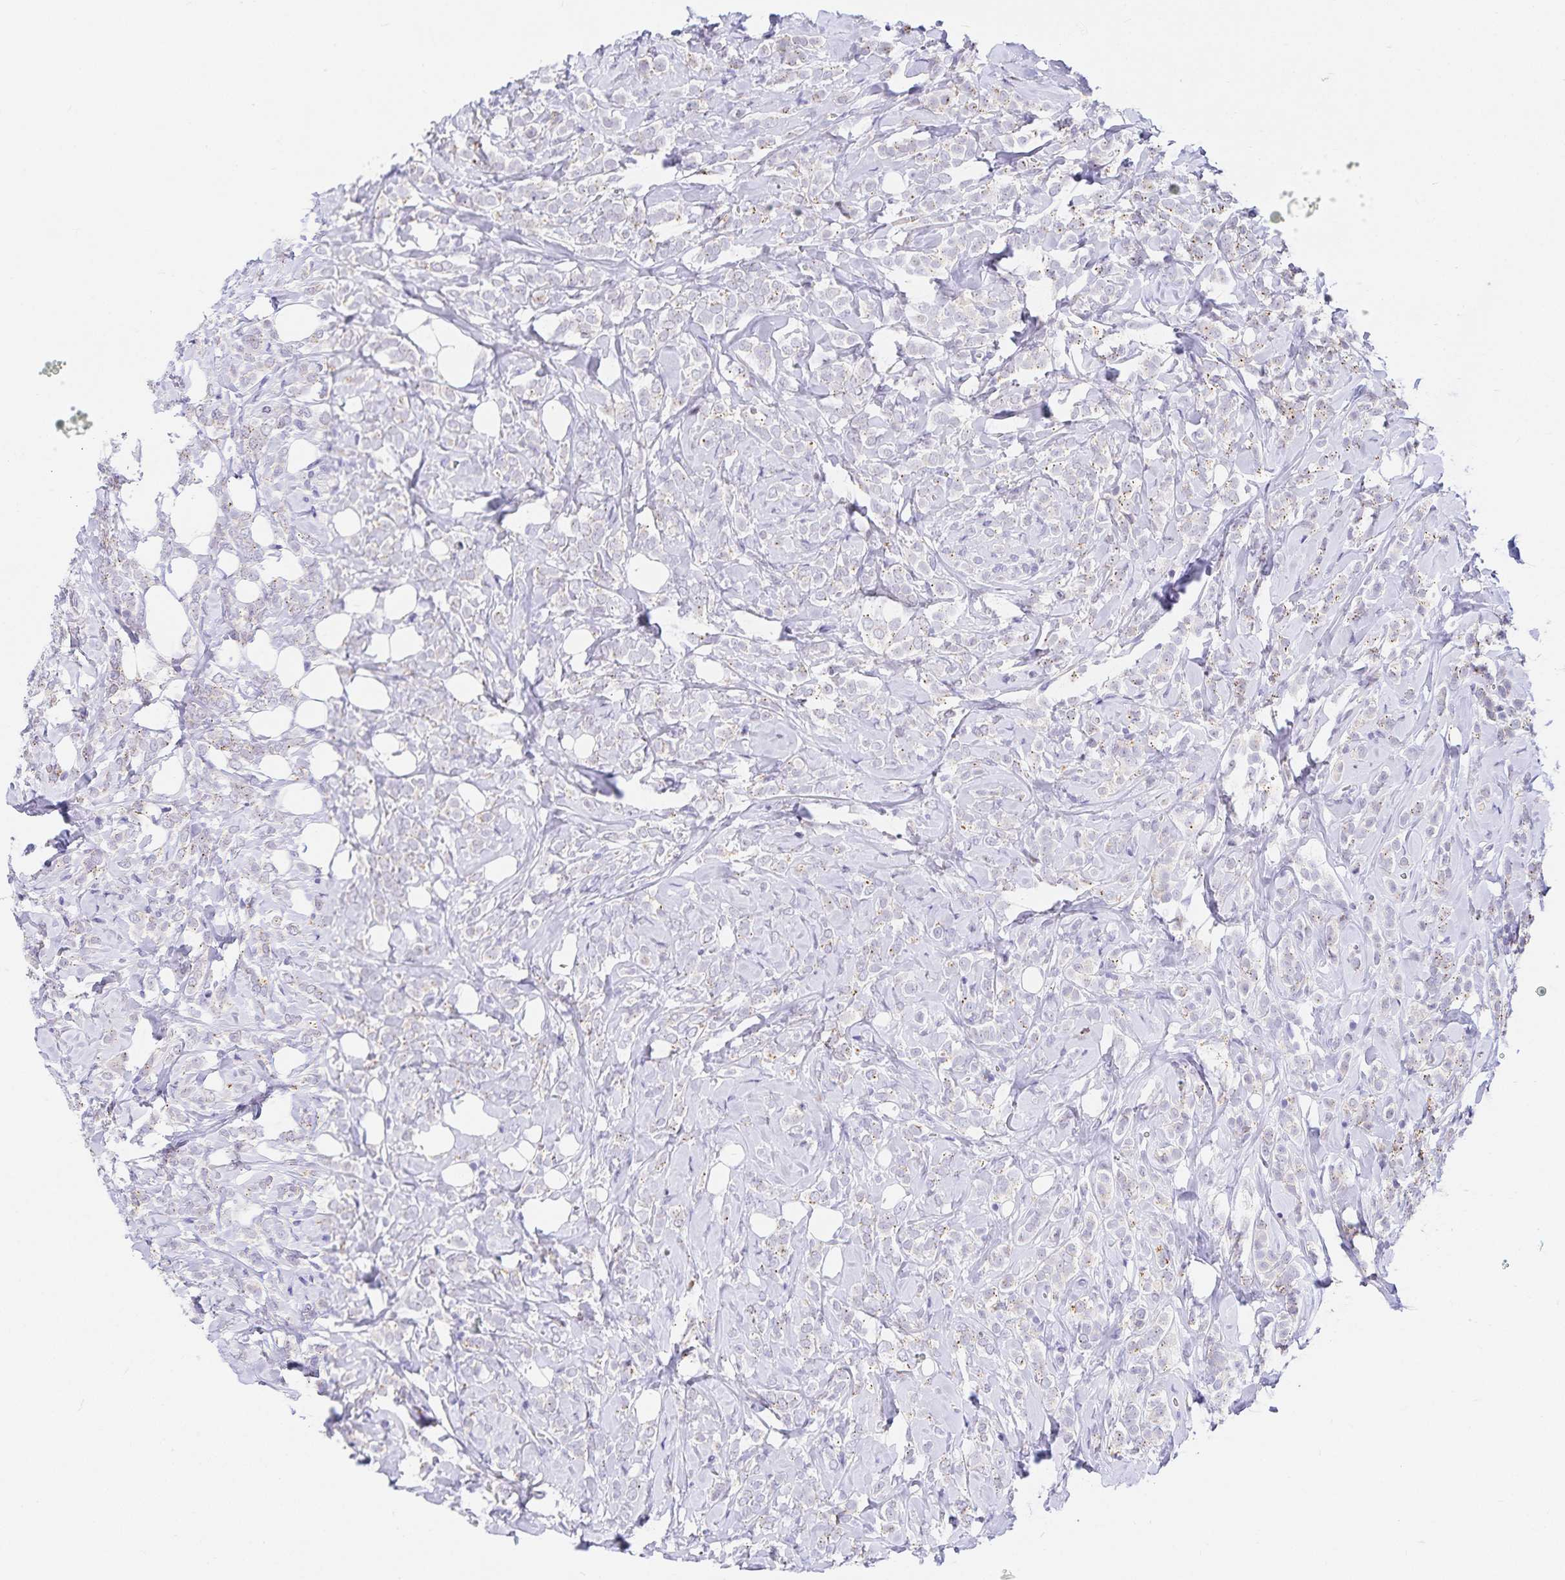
{"staining": {"intensity": "negative", "quantity": "none", "location": "none"}, "tissue": "breast cancer", "cell_type": "Tumor cells", "image_type": "cancer", "snomed": [{"axis": "morphology", "description": "Lobular carcinoma"}, {"axis": "topography", "description": "Breast"}], "caption": "High magnification brightfield microscopy of breast lobular carcinoma stained with DAB (3,3'-diaminobenzidine) (brown) and counterstained with hematoxylin (blue): tumor cells show no significant staining. (DAB (3,3'-diaminobenzidine) immunohistochemistry (IHC) visualized using brightfield microscopy, high magnification).", "gene": "KBTBD13", "patient": {"sex": "female", "age": 49}}